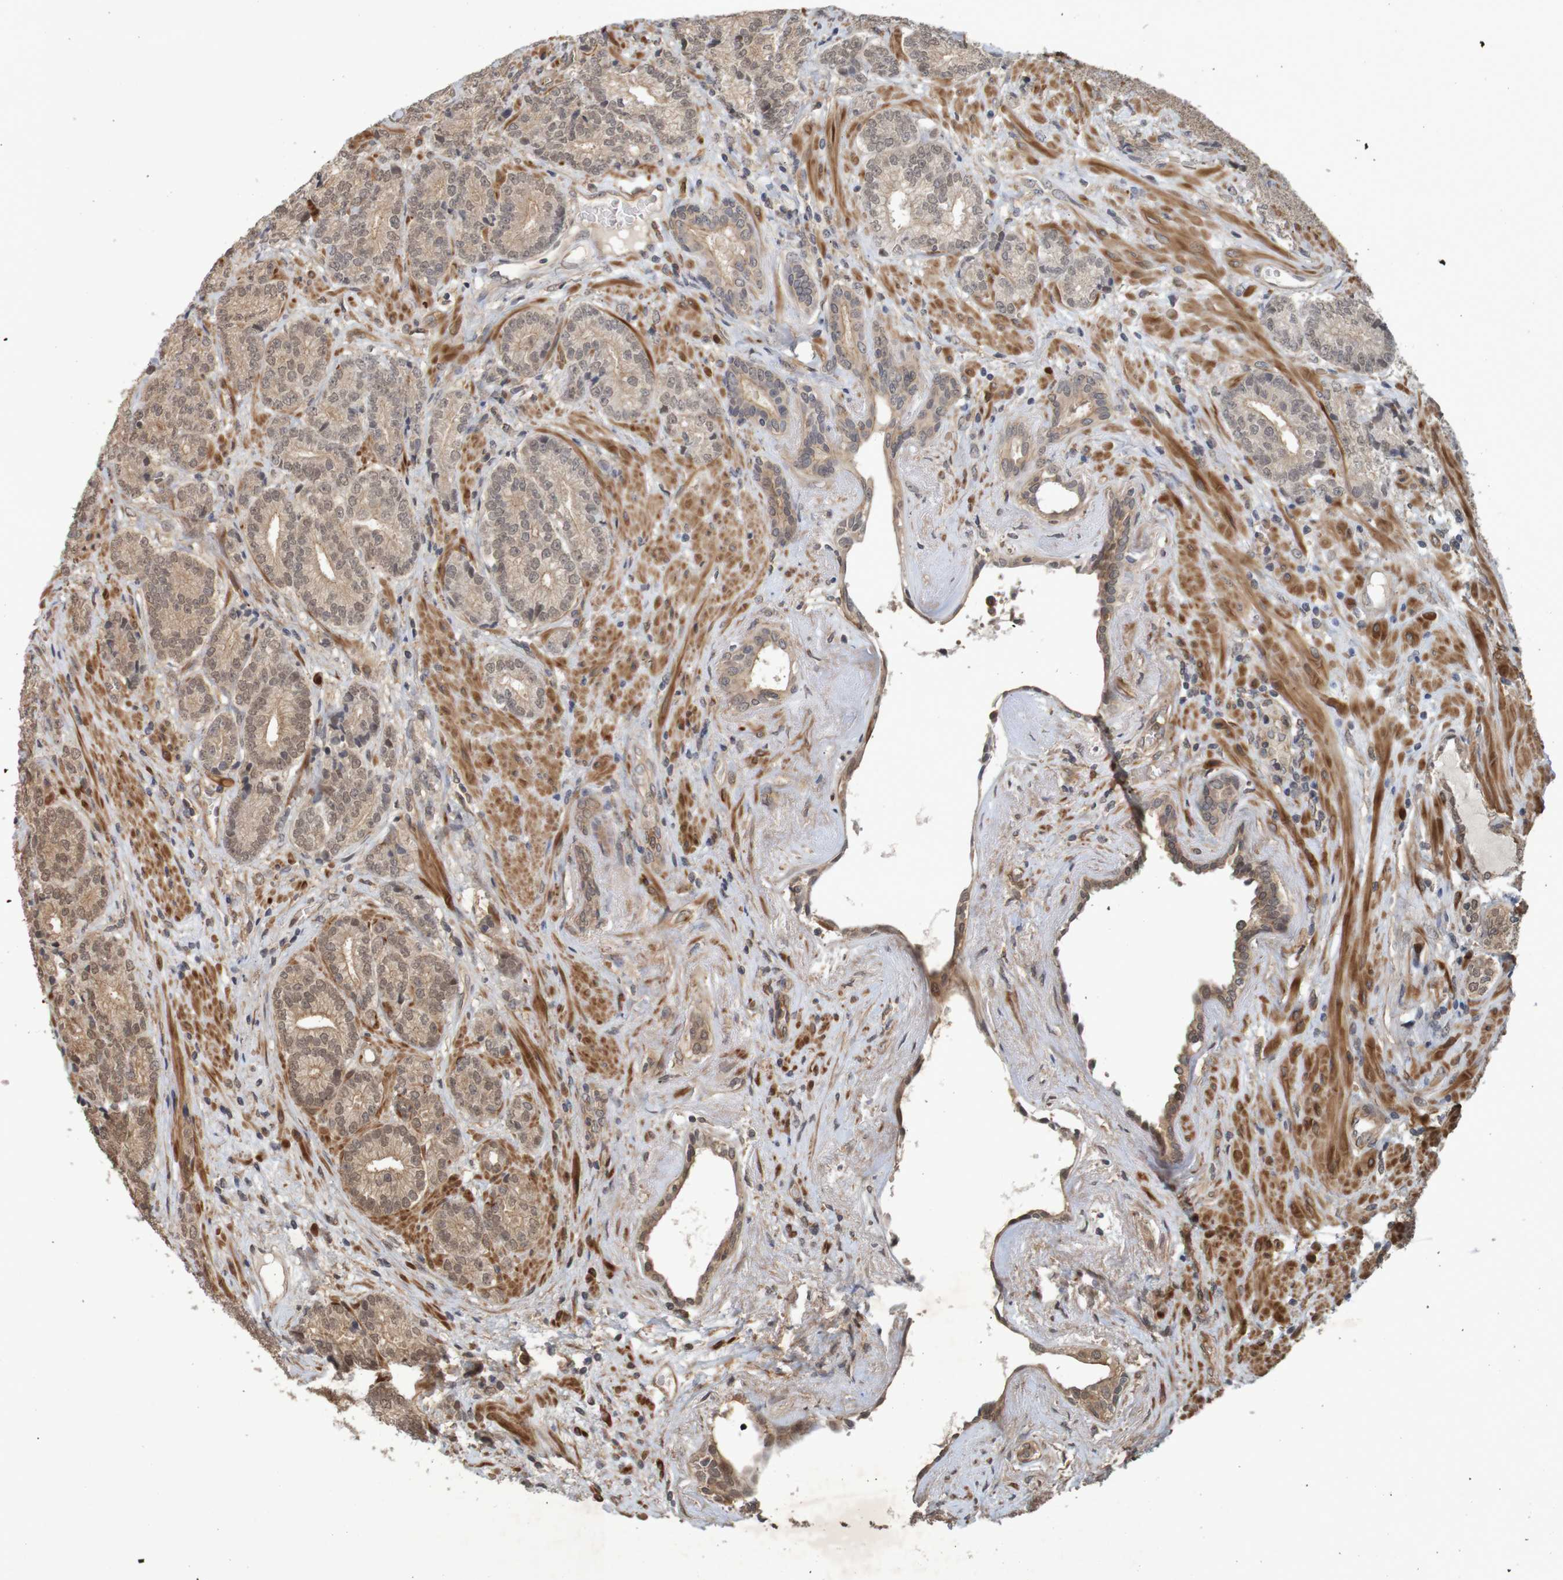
{"staining": {"intensity": "moderate", "quantity": ">75%", "location": "cytoplasmic/membranous"}, "tissue": "prostate cancer", "cell_type": "Tumor cells", "image_type": "cancer", "snomed": [{"axis": "morphology", "description": "Adenocarcinoma, High grade"}, {"axis": "topography", "description": "Prostate"}], "caption": "The histopathology image reveals staining of prostate cancer, revealing moderate cytoplasmic/membranous protein expression (brown color) within tumor cells. (Stains: DAB in brown, nuclei in blue, Microscopy: brightfield microscopy at high magnification).", "gene": "ARHGEF11", "patient": {"sex": "male", "age": 61}}